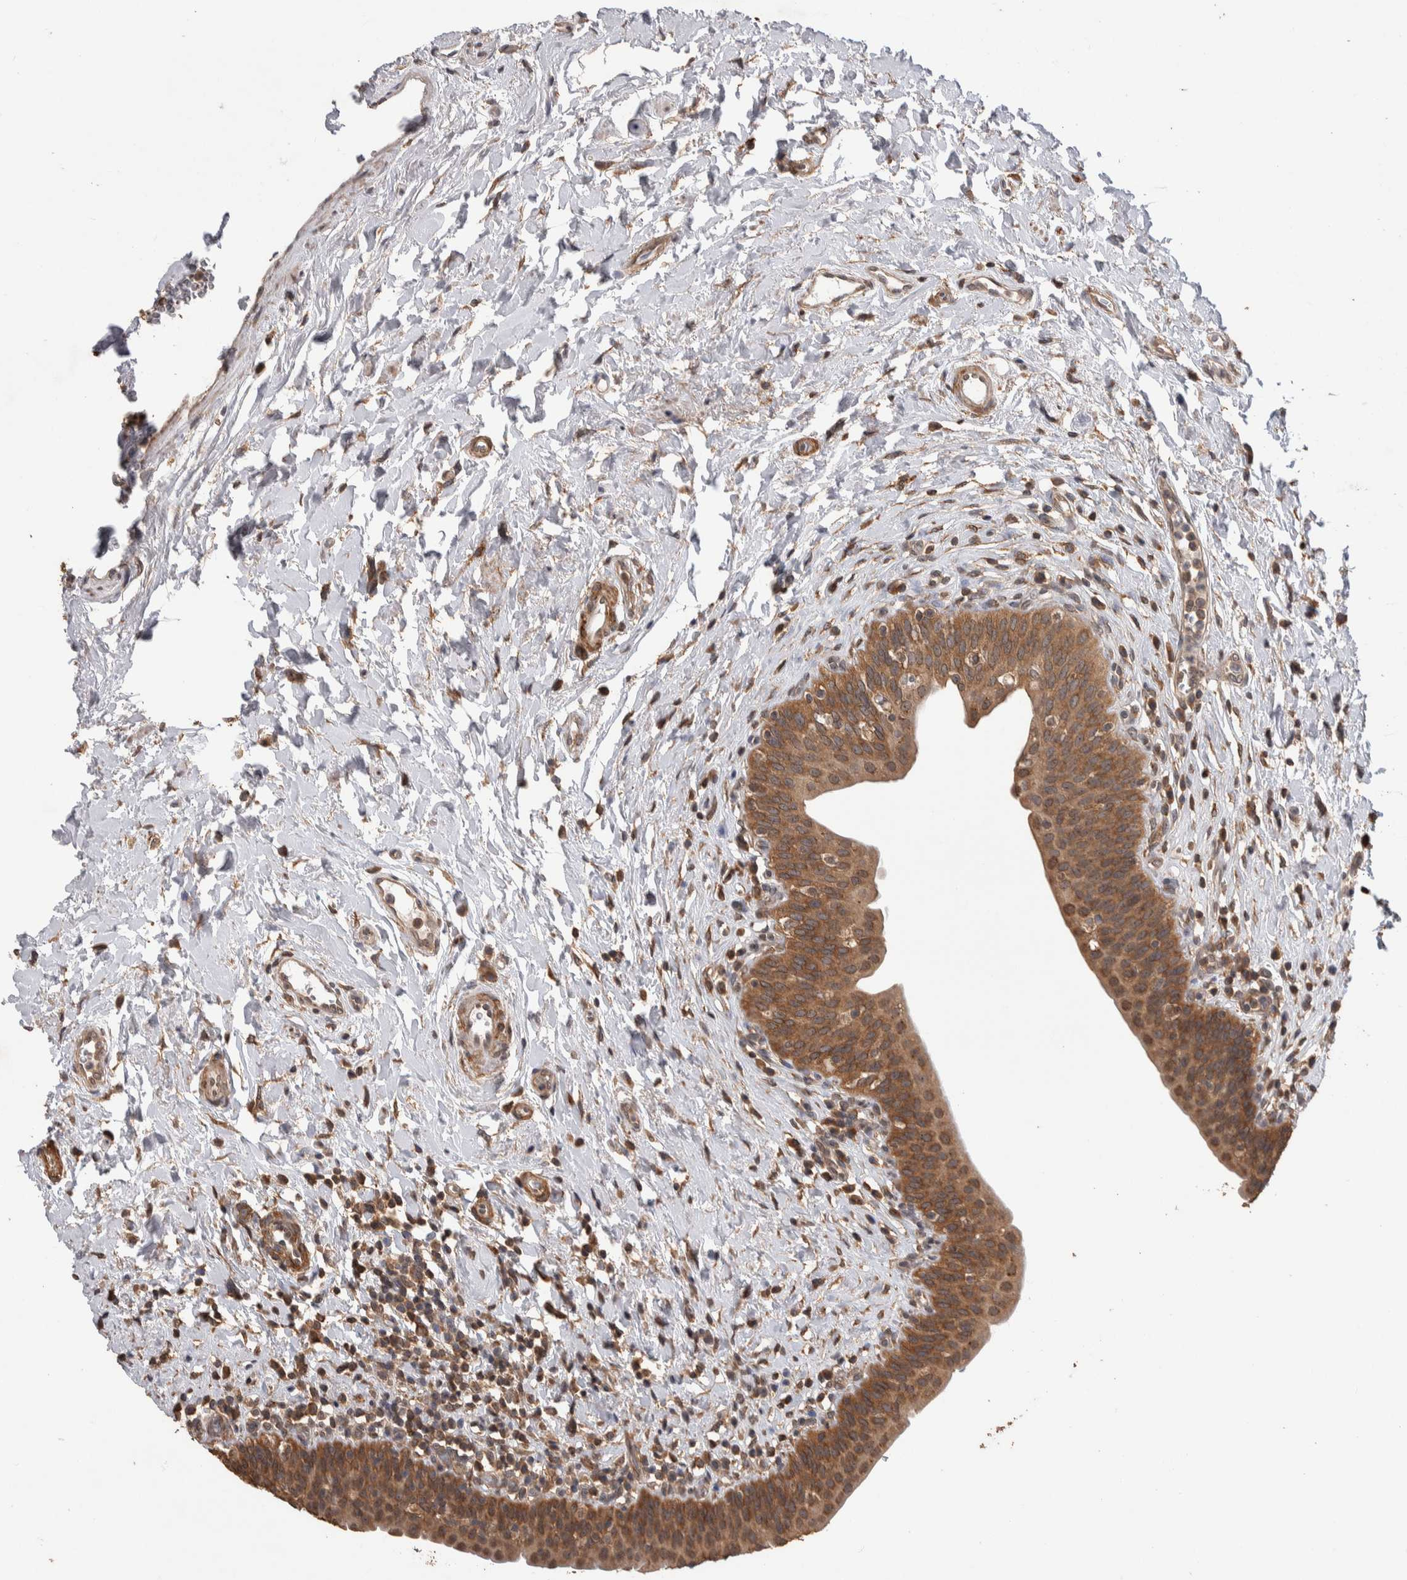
{"staining": {"intensity": "moderate", "quantity": ">75%", "location": "cytoplasmic/membranous"}, "tissue": "urinary bladder", "cell_type": "Urothelial cells", "image_type": "normal", "snomed": [{"axis": "morphology", "description": "Normal tissue, NOS"}, {"axis": "topography", "description": "Urinary bladder"}], "caption": "High-magnification brightfield microscopy of unremarkable urinary bladder stained with DAB (3,3'-diaminobenzidine) (brown) and counterstained with hematoxylin (blue). urothelial cells exhibit moderate cytoplasmic/membranous staining is identified in about>75% of cells. The protein is stained brown, and the nuclei are stained in blue (DAB IHC with brightfield microscopy, high magnification).", "gene": "DVL2", "patient": {"sex": "male", "age": 83}}